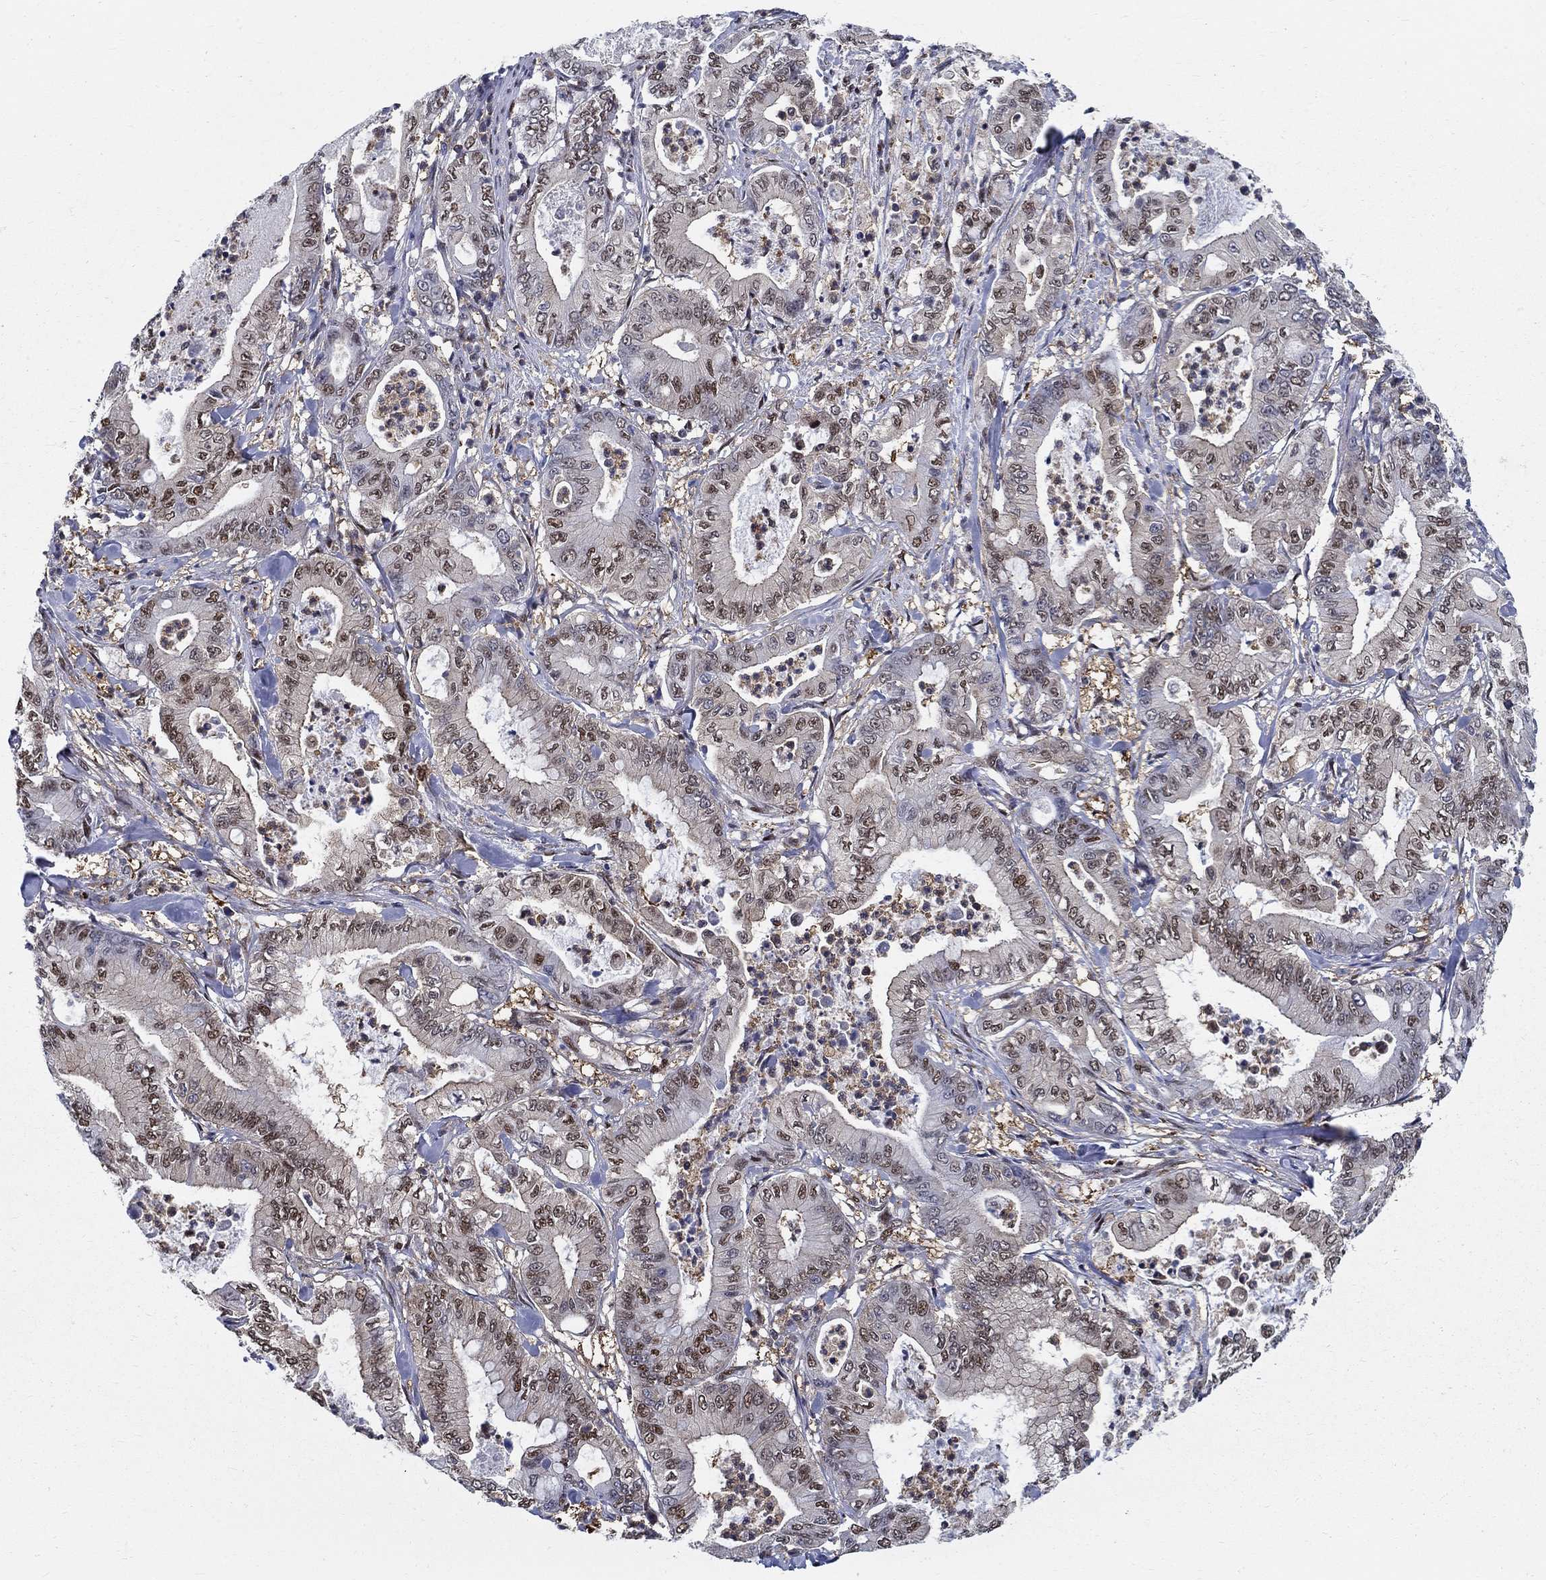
{"staining": {"intensity": "moderate", "quantity": "25%-75%", "location": "nuclear"}, "tissue": "pancreatic cancer", "cell_type": "Tumor cells", "image_type": "cancer", "snomed": [{"axis": "morphology", "description": "Adenocarcinoma, NOS"}, {"axis": "topography", "description": "Pancreas"}], "caption": "A medium amount of moderate nuclear positivity is identified in about 25%-75% of tumor cells in pancreatic cancer tissue.", "gene": "ZNF594", "patient": {"sex": "male", "age": 71}}